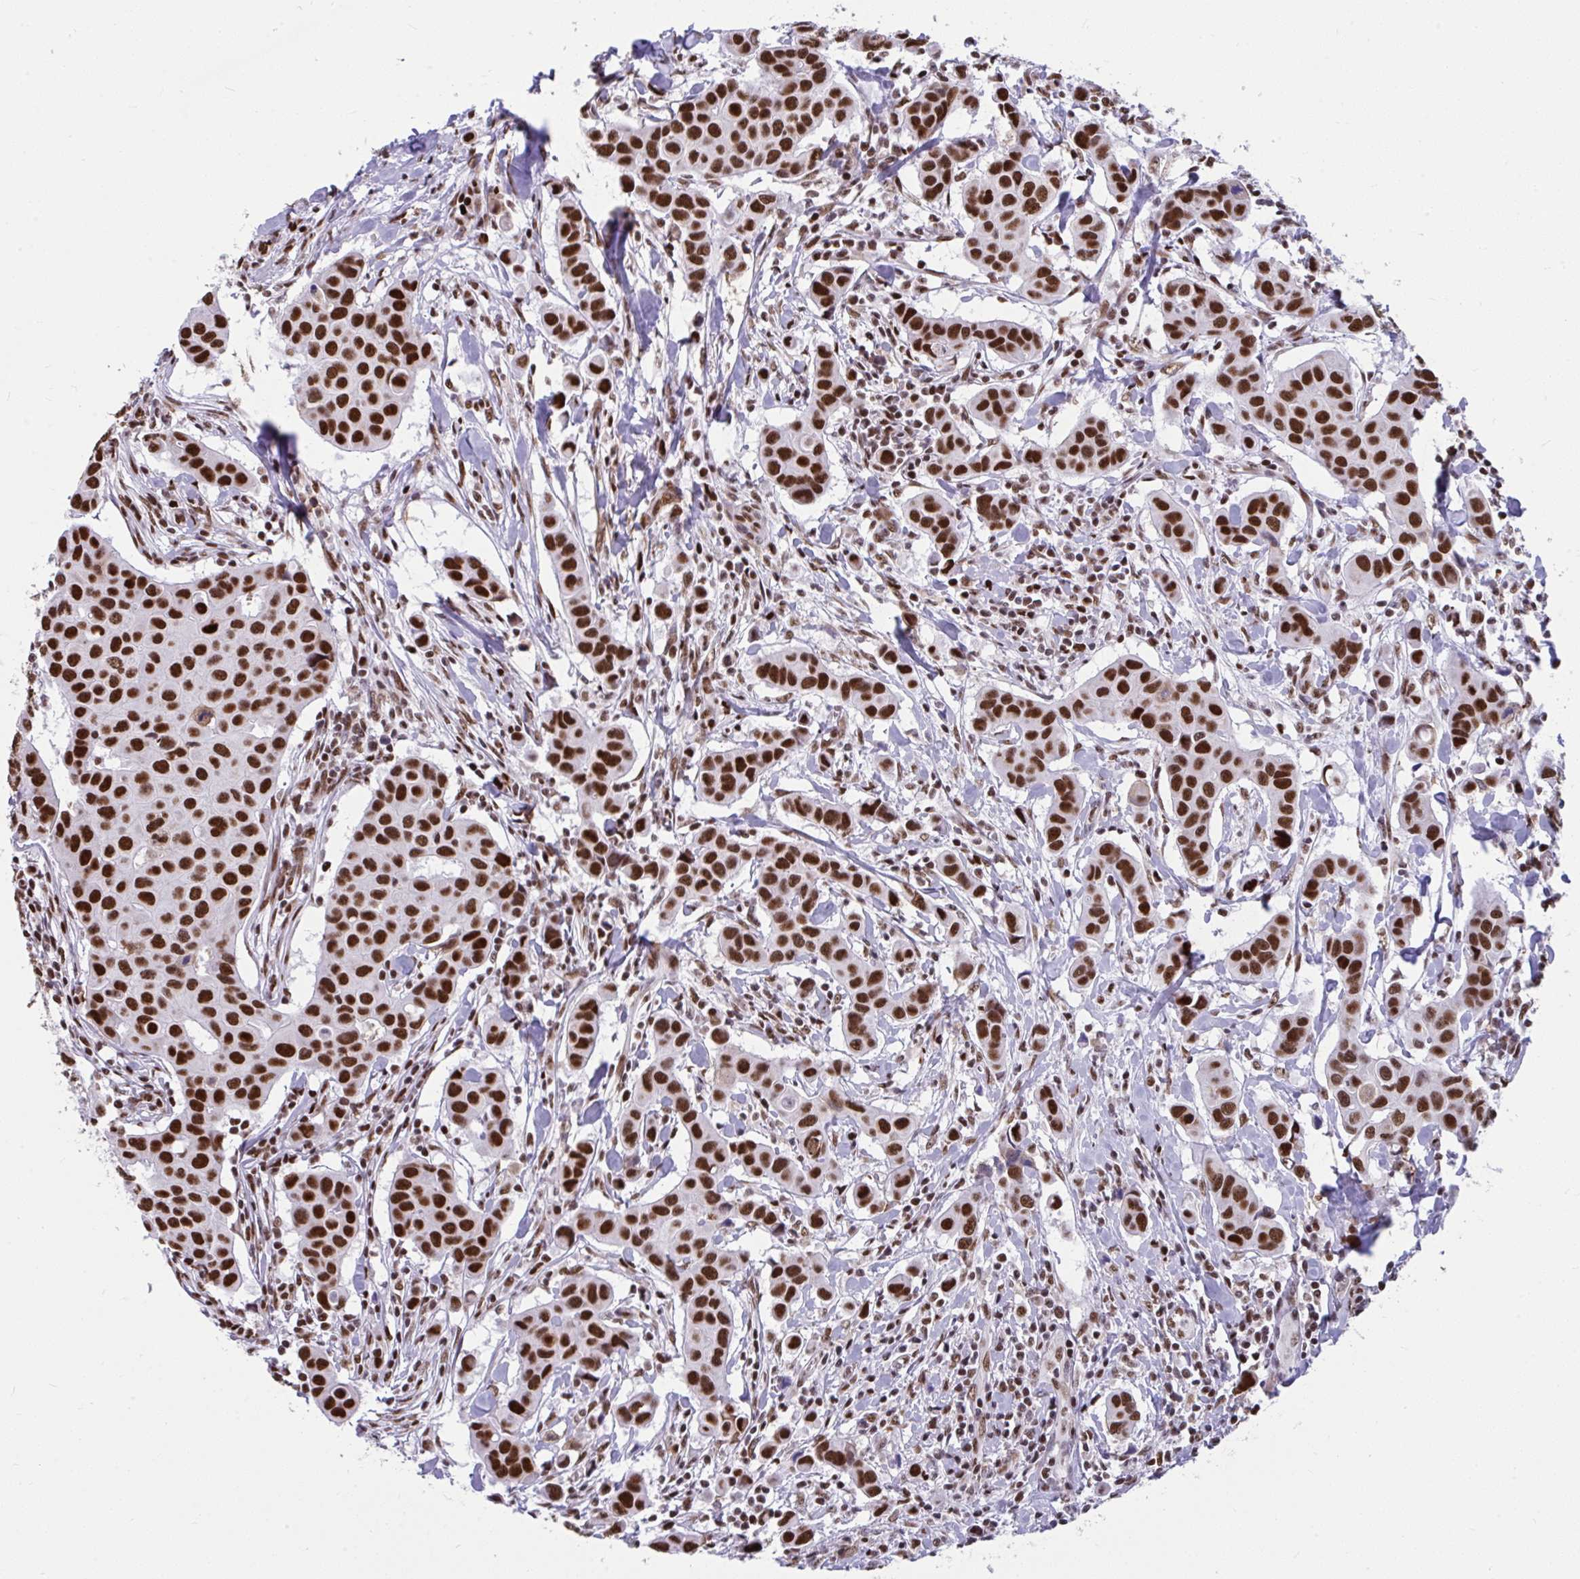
{"staining": {"intensity": "strong", "quantity": ">75%", "location": "nuclear"}, "tissue": "breast cancer", "cell_type": "Tumor cells", "image_type": "cancer", "snomed": [{"axis": "morphology", "description": "Duct carcinoma"}, {"axis": "topography", "description": "Breast"}], "caption": "Strong nuclear protein expression is appreciated in approximately >75% of tumor cells in breast cancer (intraductal carcinoma).", "gene": "SLC35C2", "patient": {"sex": "female", "age": 24}}